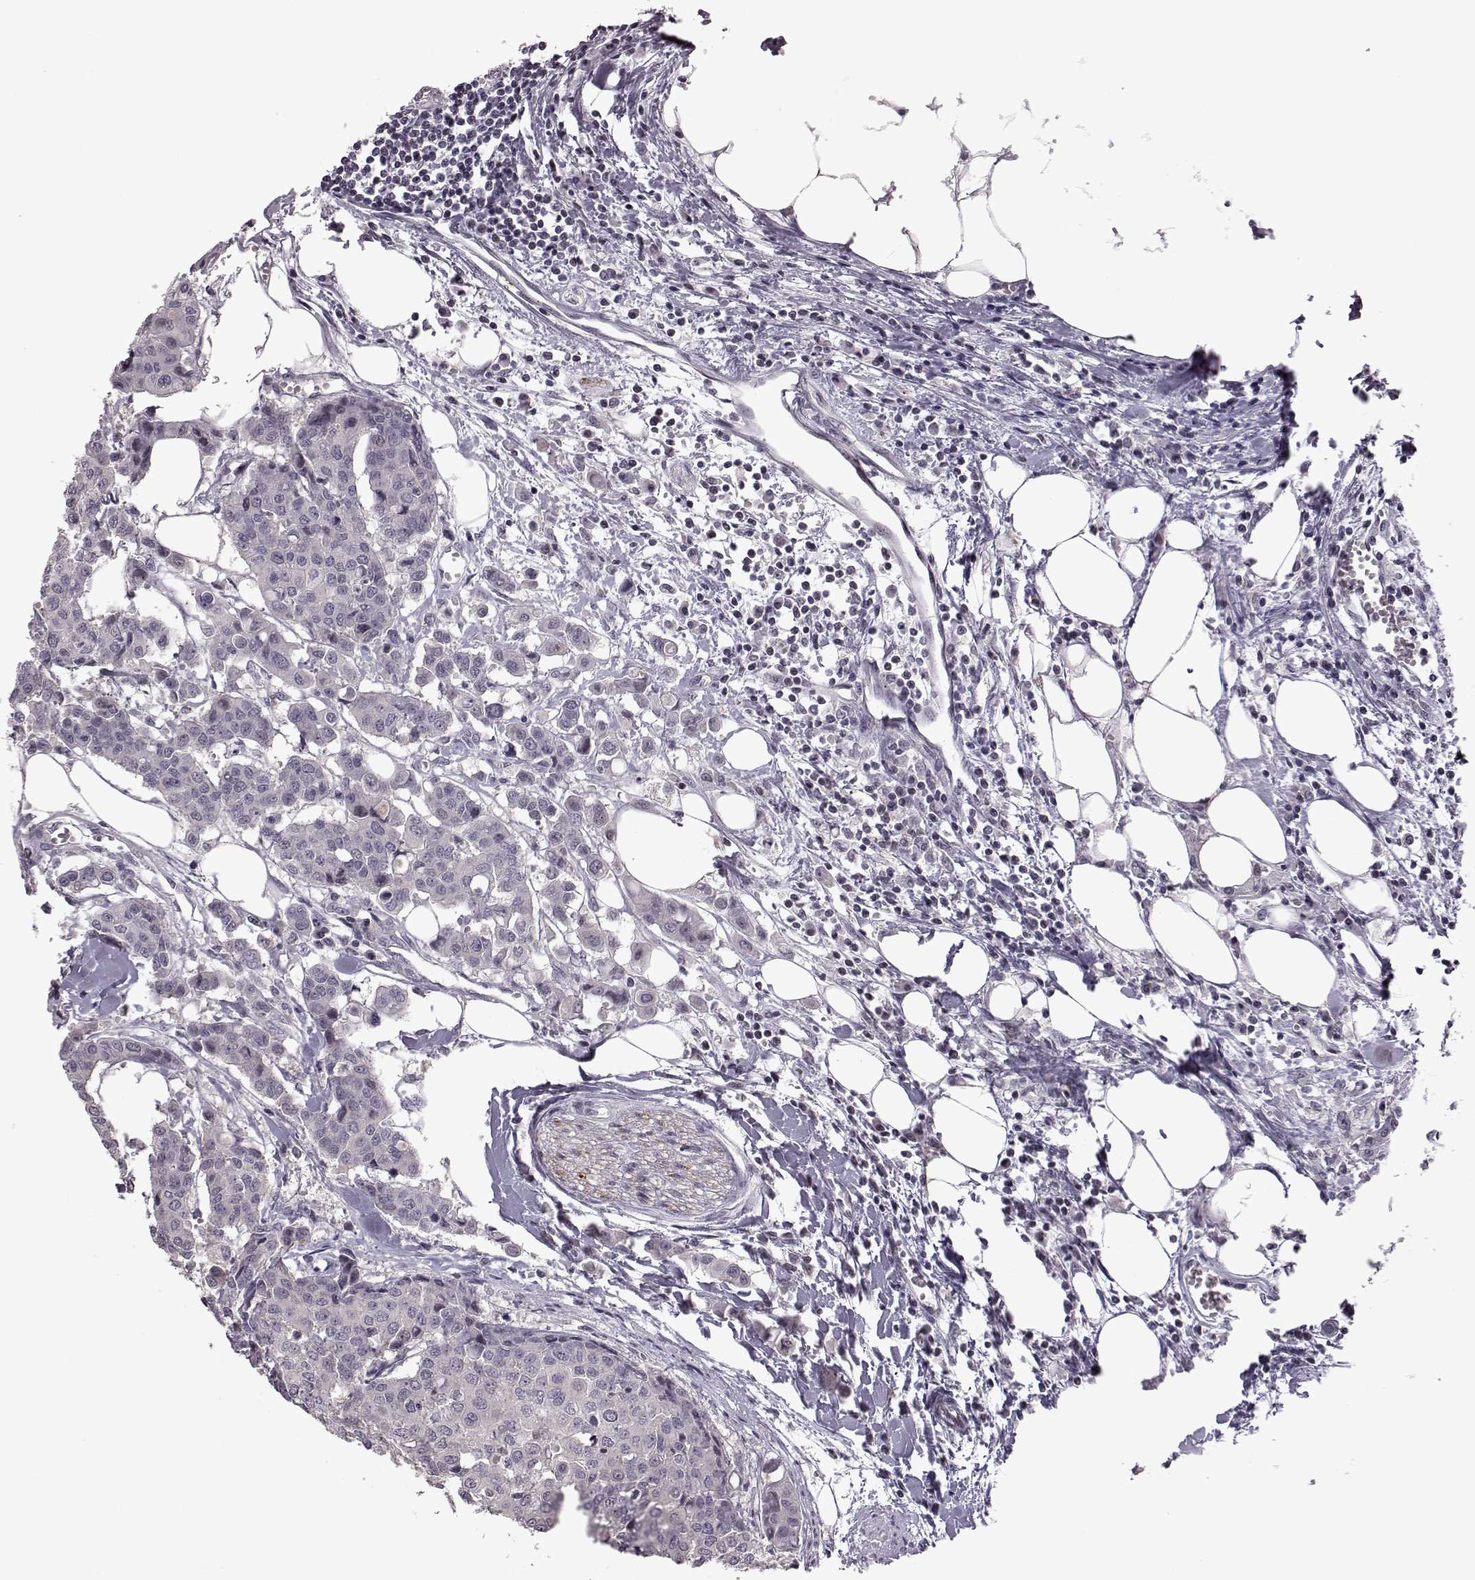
{"staining": {"intensity": "negative", "quantity": "none", "location": "none"}, "tissue": "carcinoid", "cell_type": "Tumor cells", "image_type": "cancer", "snomed": [{"axis": "morphology", "description": "Carcinoid, malignant, NOS"}, {"axis": "topography", "description": "Colon"}], "caption": "The immunohistochemistry micrograph has no significant expression in tumor cells of carcinoid tissue.", "gene": "GAL", "patient": {"sex": "male", "age": 81}}